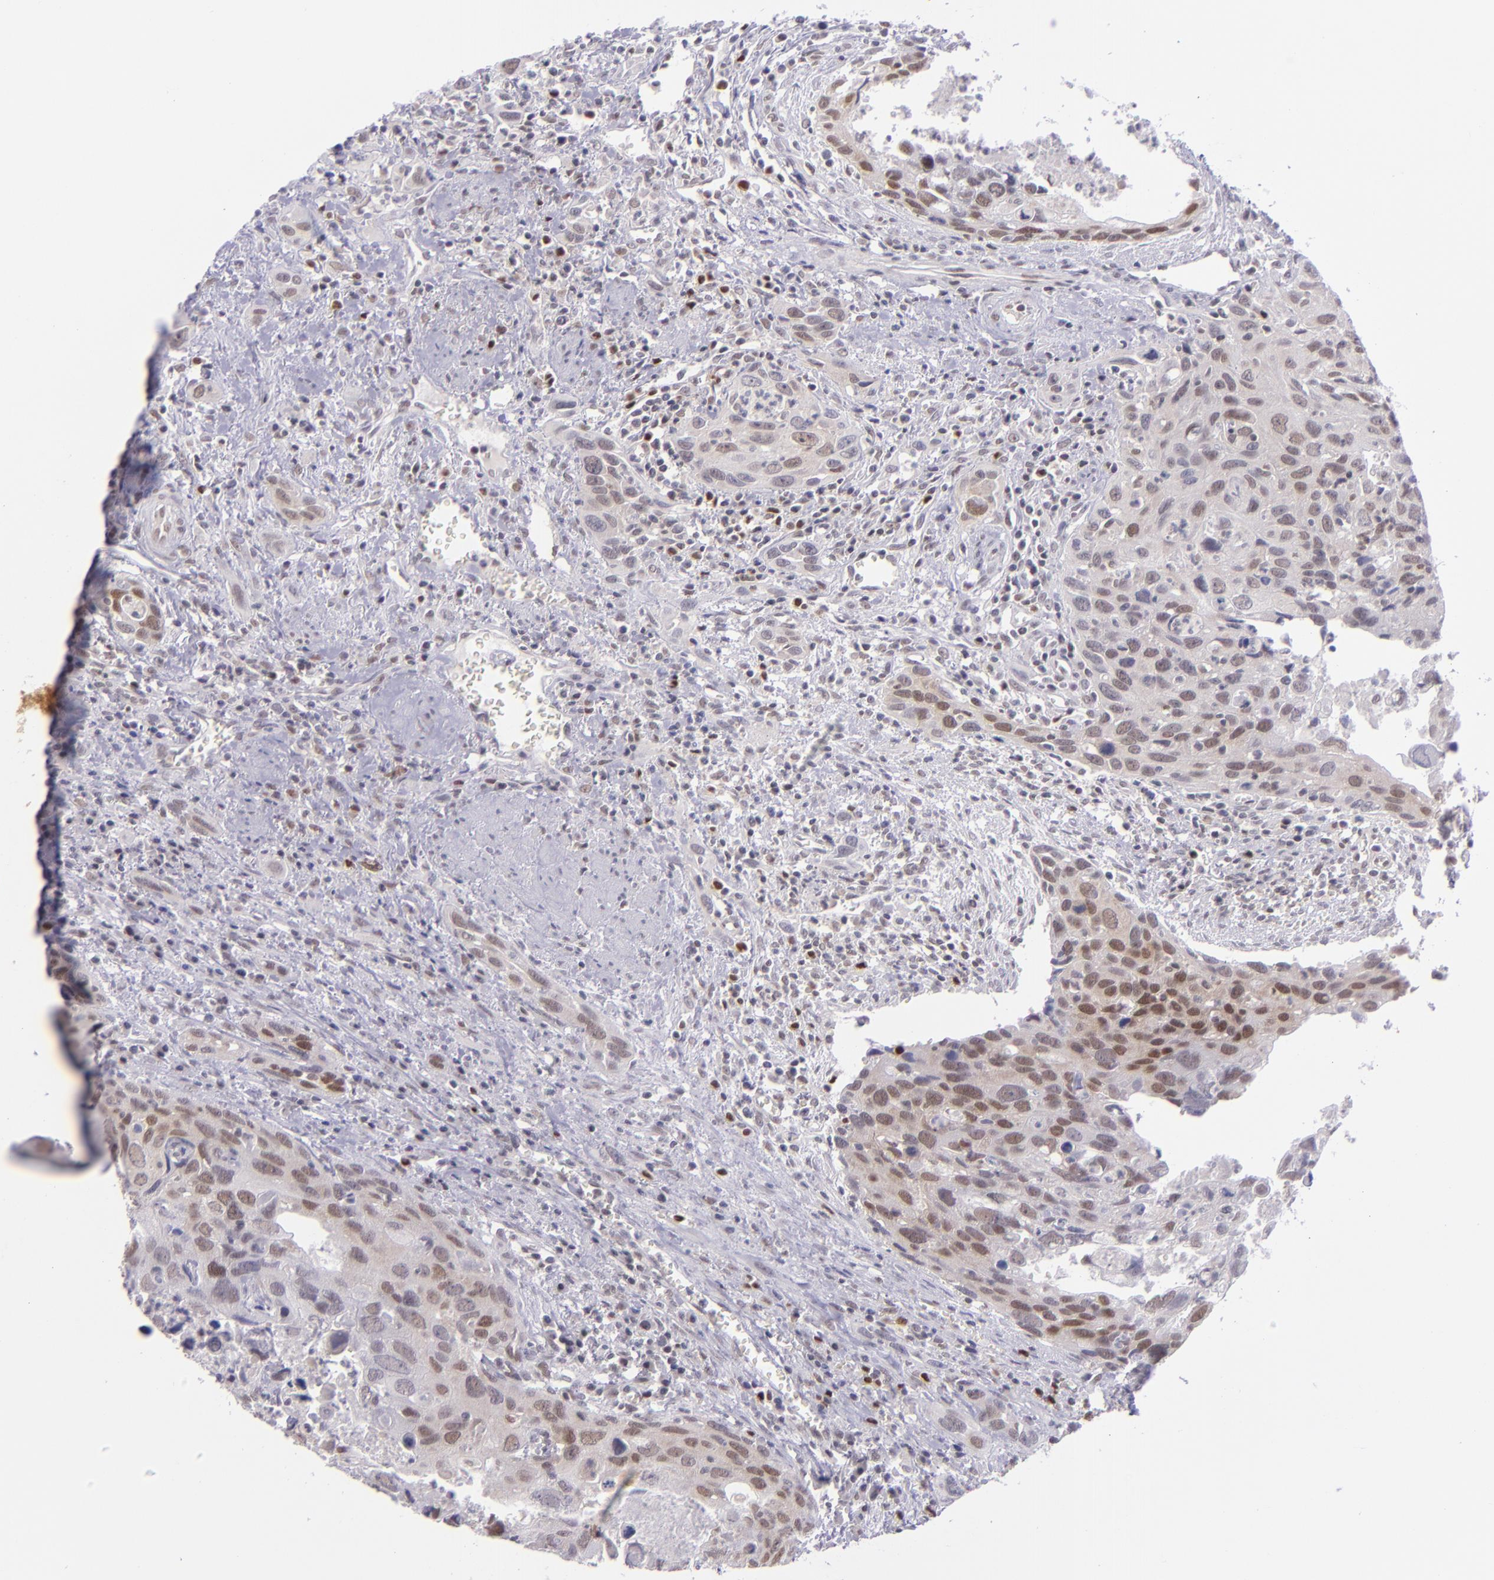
{"staining": {"intensity": "moderate", "quantity": "25%-75%", "location": "cytoplasmic/membranous,nuclear"}, "tissue": "urothelial cancer", "cell_type": "Tumor cells", "image_type": "cancer", "snomed": [{"axis": "morphology", "description": "Urothelial carcinoma, High grade"}, {"axis": "topography", "description": "Urinary bladder"}], "caption": "Immunohistochemical staining of urothelial cancer displays moderate cytoplasmic/membranous and nuclear protein positivity in about 25%-75% of tumor cells. (Stains: DAB in brown, nuclei in blue, Microscopy: brightfield microscopy at high magnification).", "gene": "BAG1", "patient": {"sex": "male", "age": 71}}